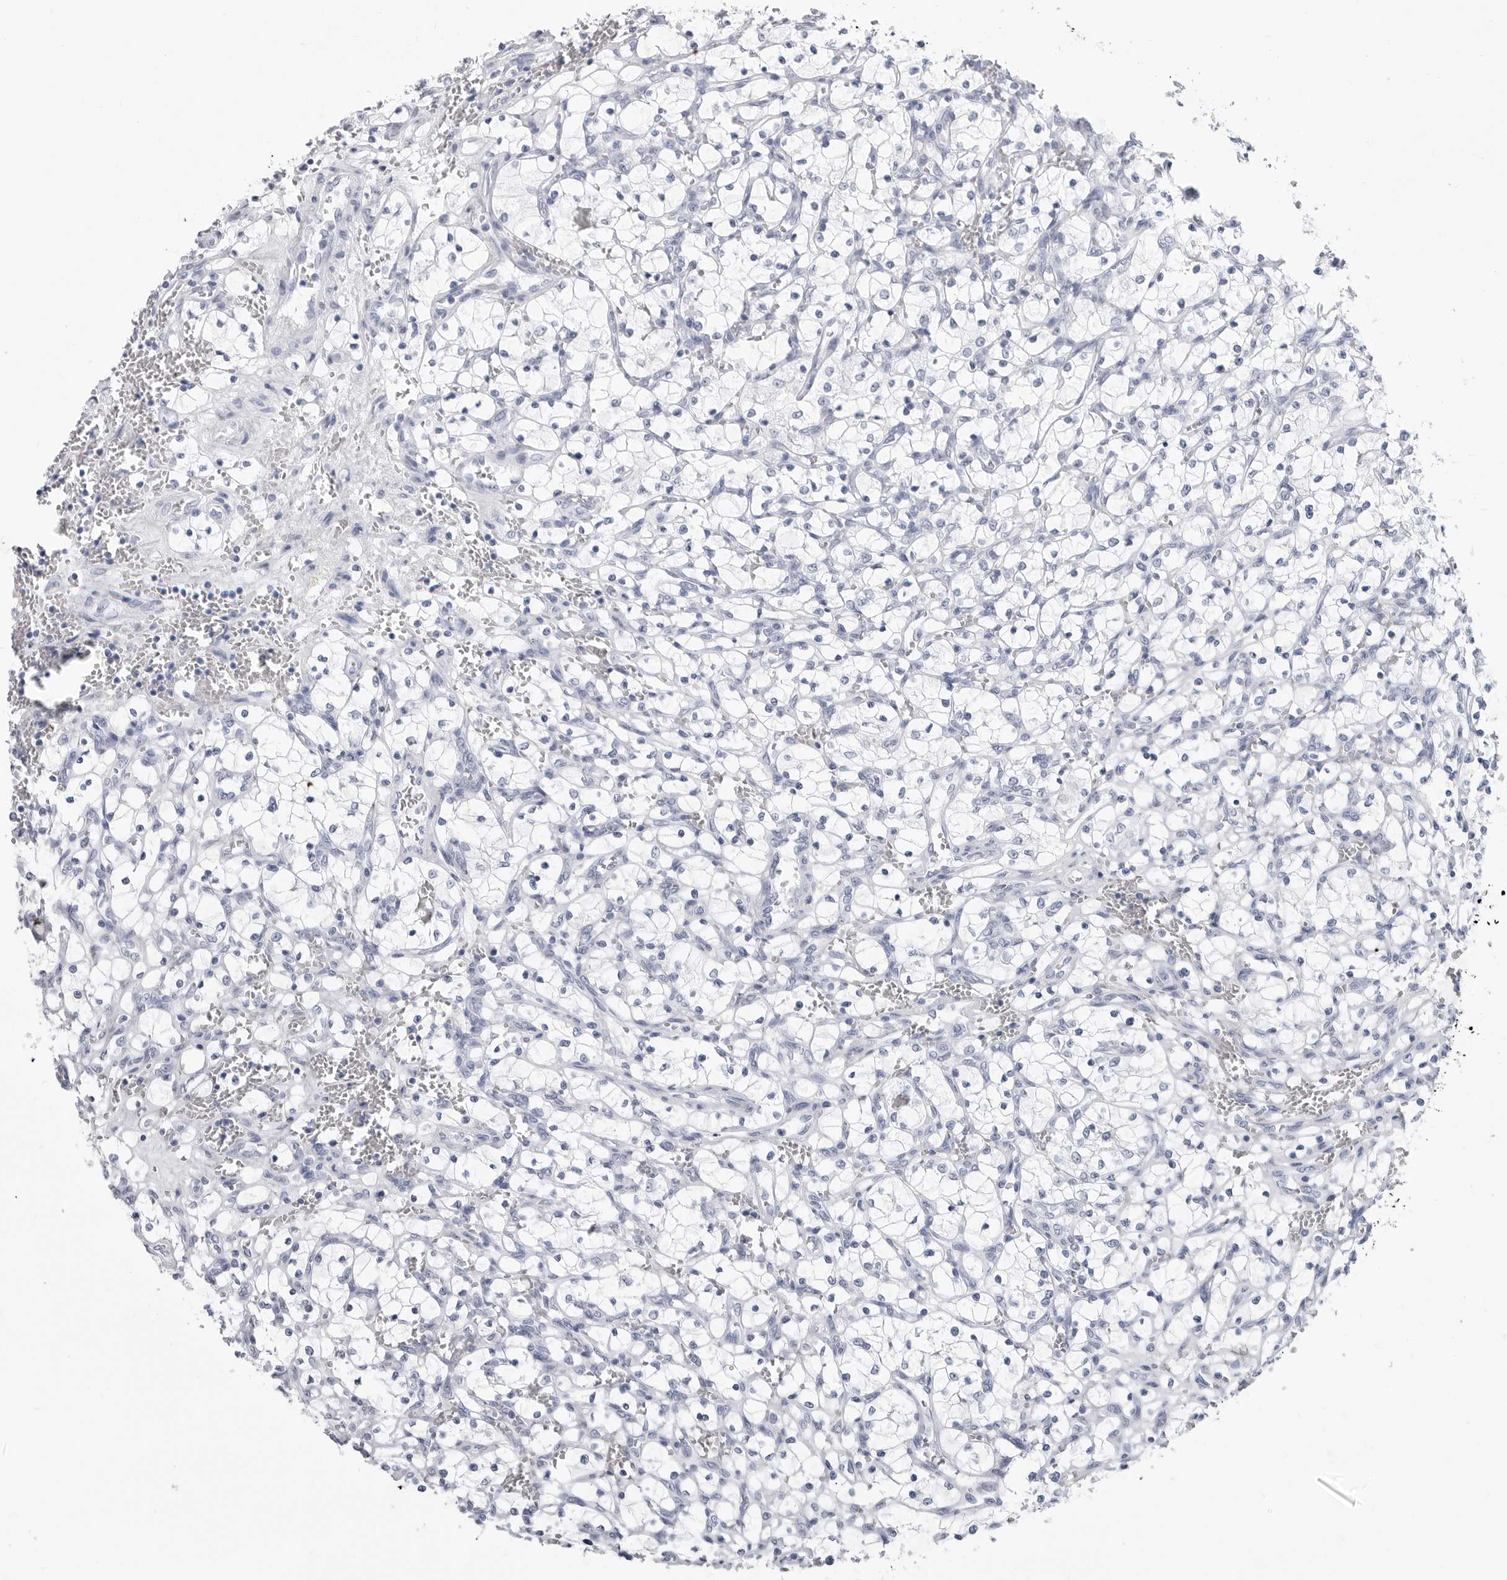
{"staining": {"intensity": "negative", "quantity": "none", "location": "none"}, "tissue": "renal cancer", "cell_type": "Tumor cells", "image_type": "cancer", "snomed": [{"axis": "morphology", "description": "Adenocarcinoma, NOS"}, {"axis": "topography", "description": "Kidney"}], "caption": "There is no significant staining in tumor cells of renal cancer.", "gene": "CSH1", "patient": {"sex": "female", "age": 69}}